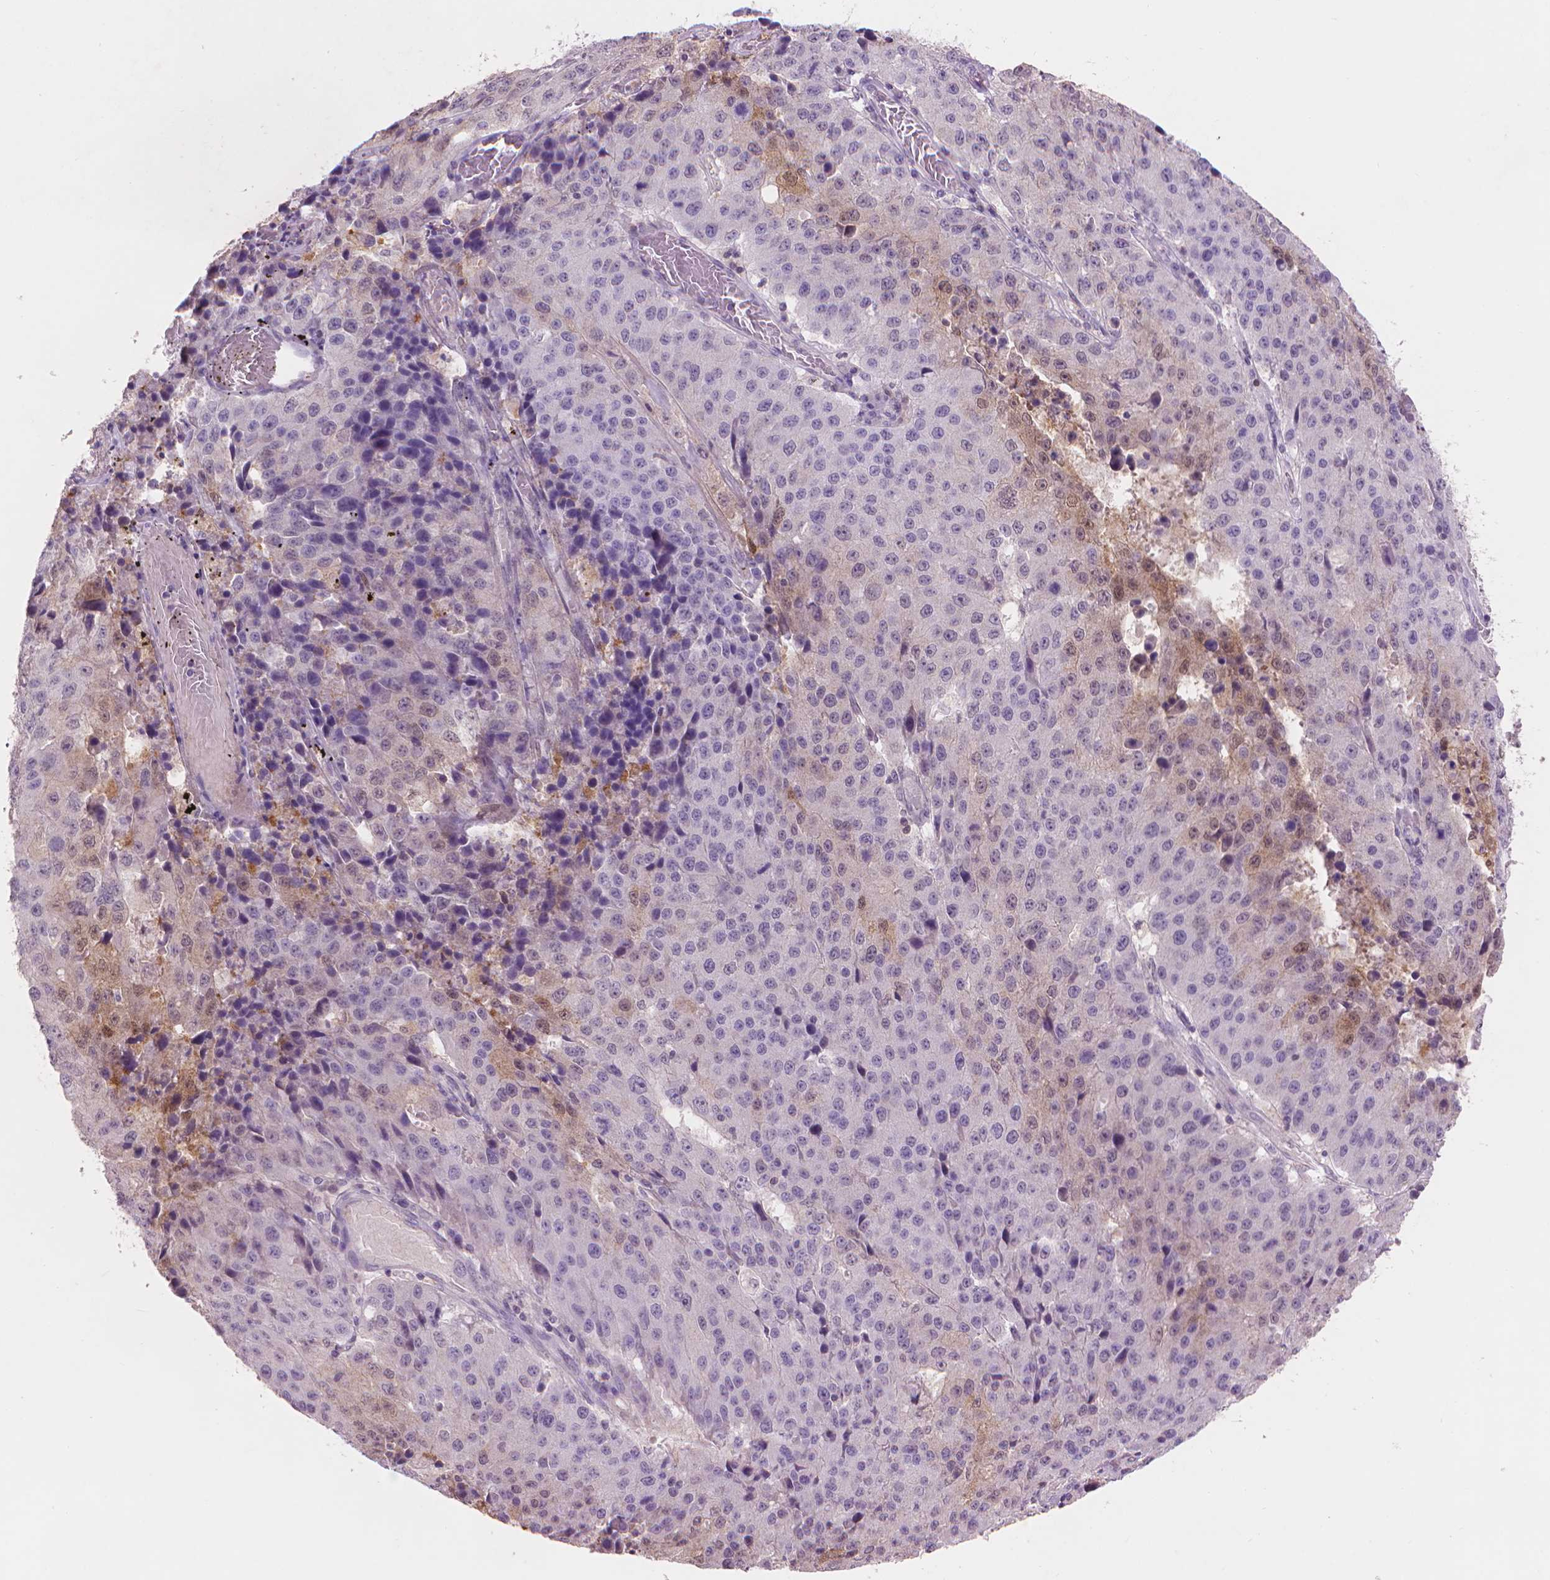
{"staining": {"intensity": "negative", "quantity": "none", "location": "none"}, "tissue": "stomach cancer", "cell_type": "Tumor cells", "image_type": "cancer", "snomed": [{"axis": "morphology", "description": "Adenocarcinoma, NOS"}, {"axis": "topography", "description": "Stomach"}], "caption": "This is a image of immunohistochemistry (IHC) staining of adenocarcinoma (stomach), which shows no staining in tumor cells.", "gene": "ENO2", "patient": {"sex": "male", "age": 71}}